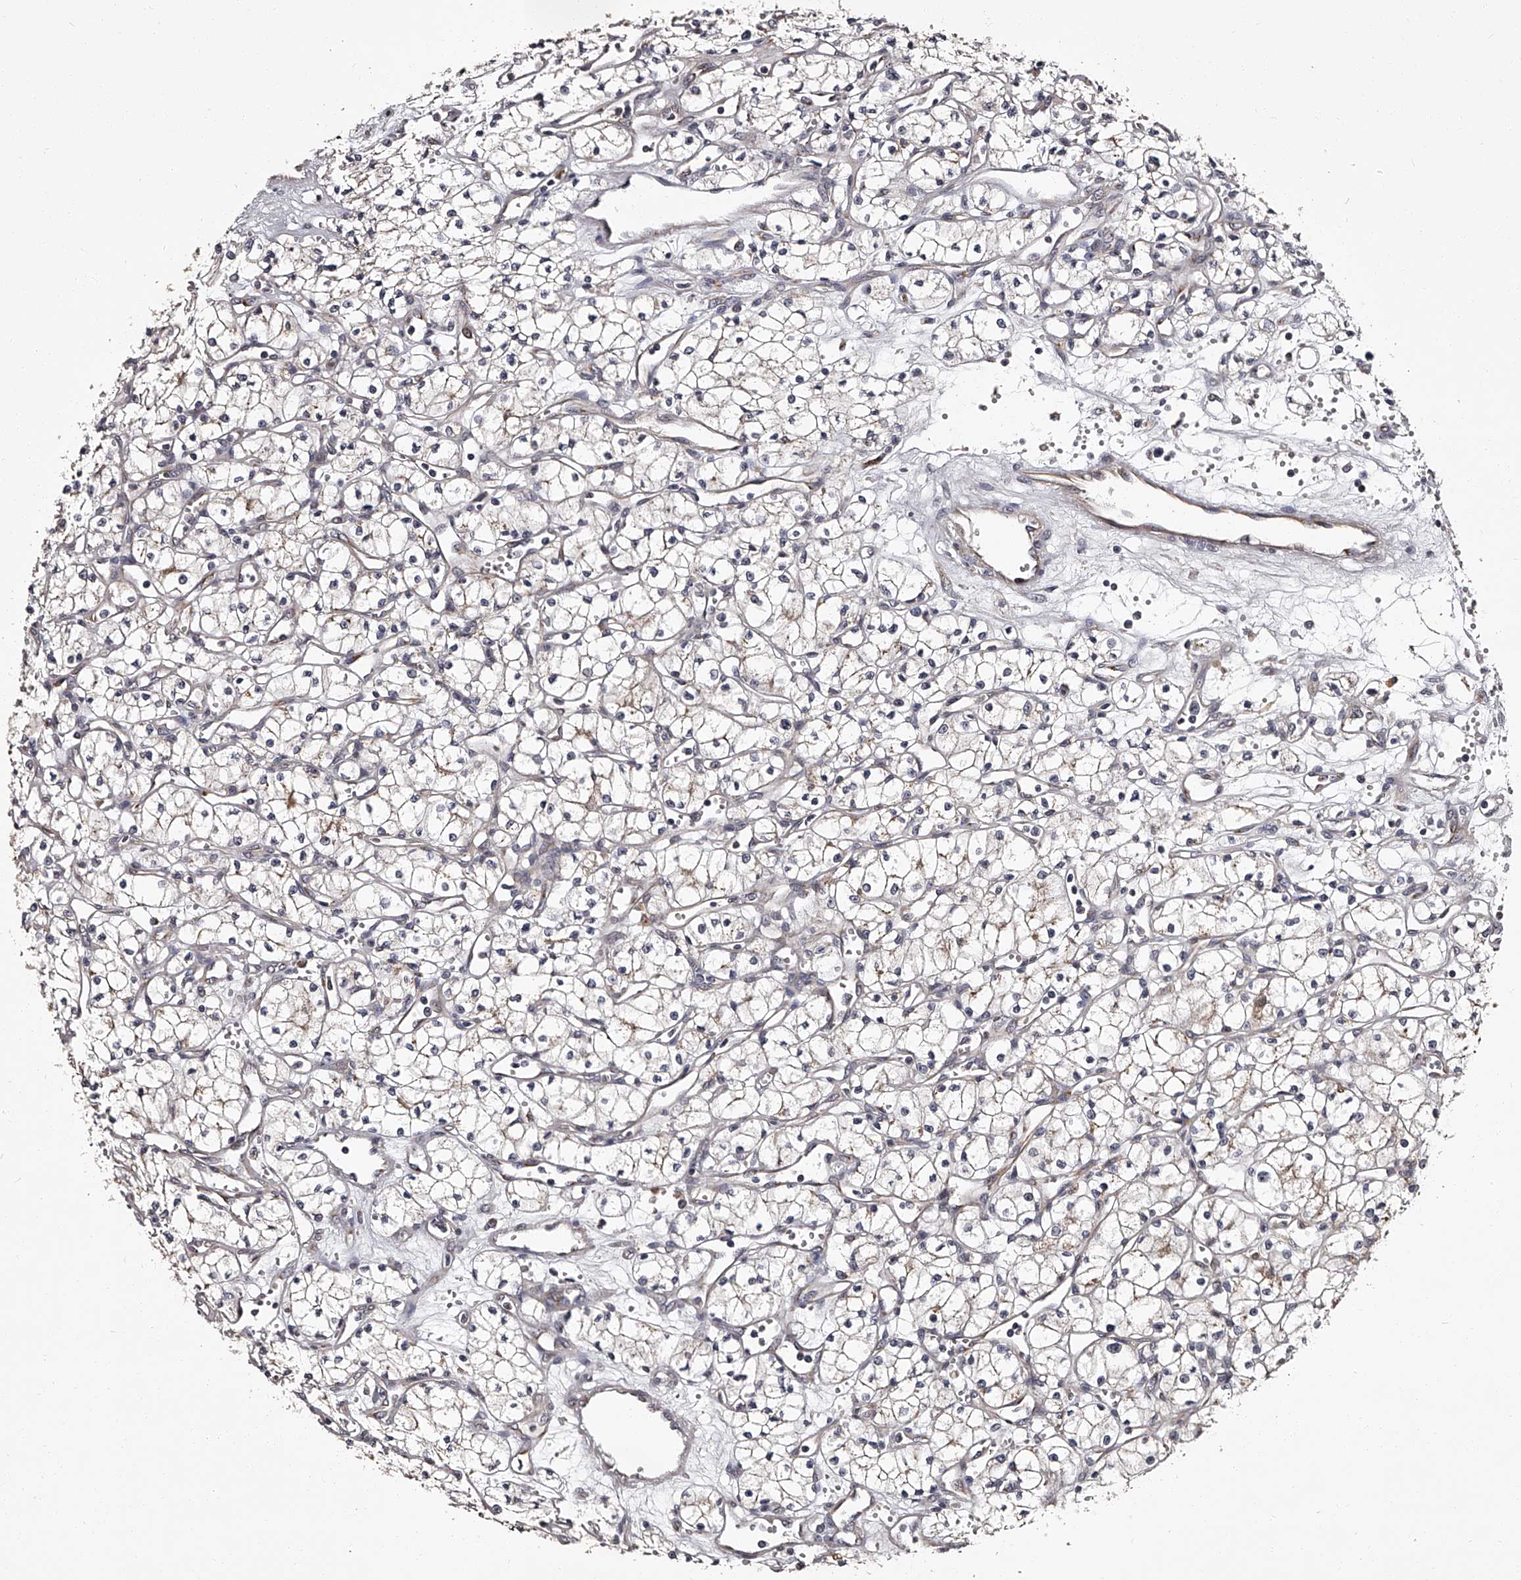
{"staining": {"intensity": "negative", "quantity": "none", "location": "none"}, "tissue": "renal cancer", "cell_type": "Tumor cells", "image_type": "cancer", "snomed": [{"axis": "morphology", "description": "Adenocarcinoma, NOS"}, {"axis": "topography", "description": "Kidney"}], "caption": "Immunohistochemistry (IHC) of adenocarcinoma (renal) exhibits no positivity in tumor cells.", "gene": "RSC1A1", "patient": {"sex": "male", "age": 59}}